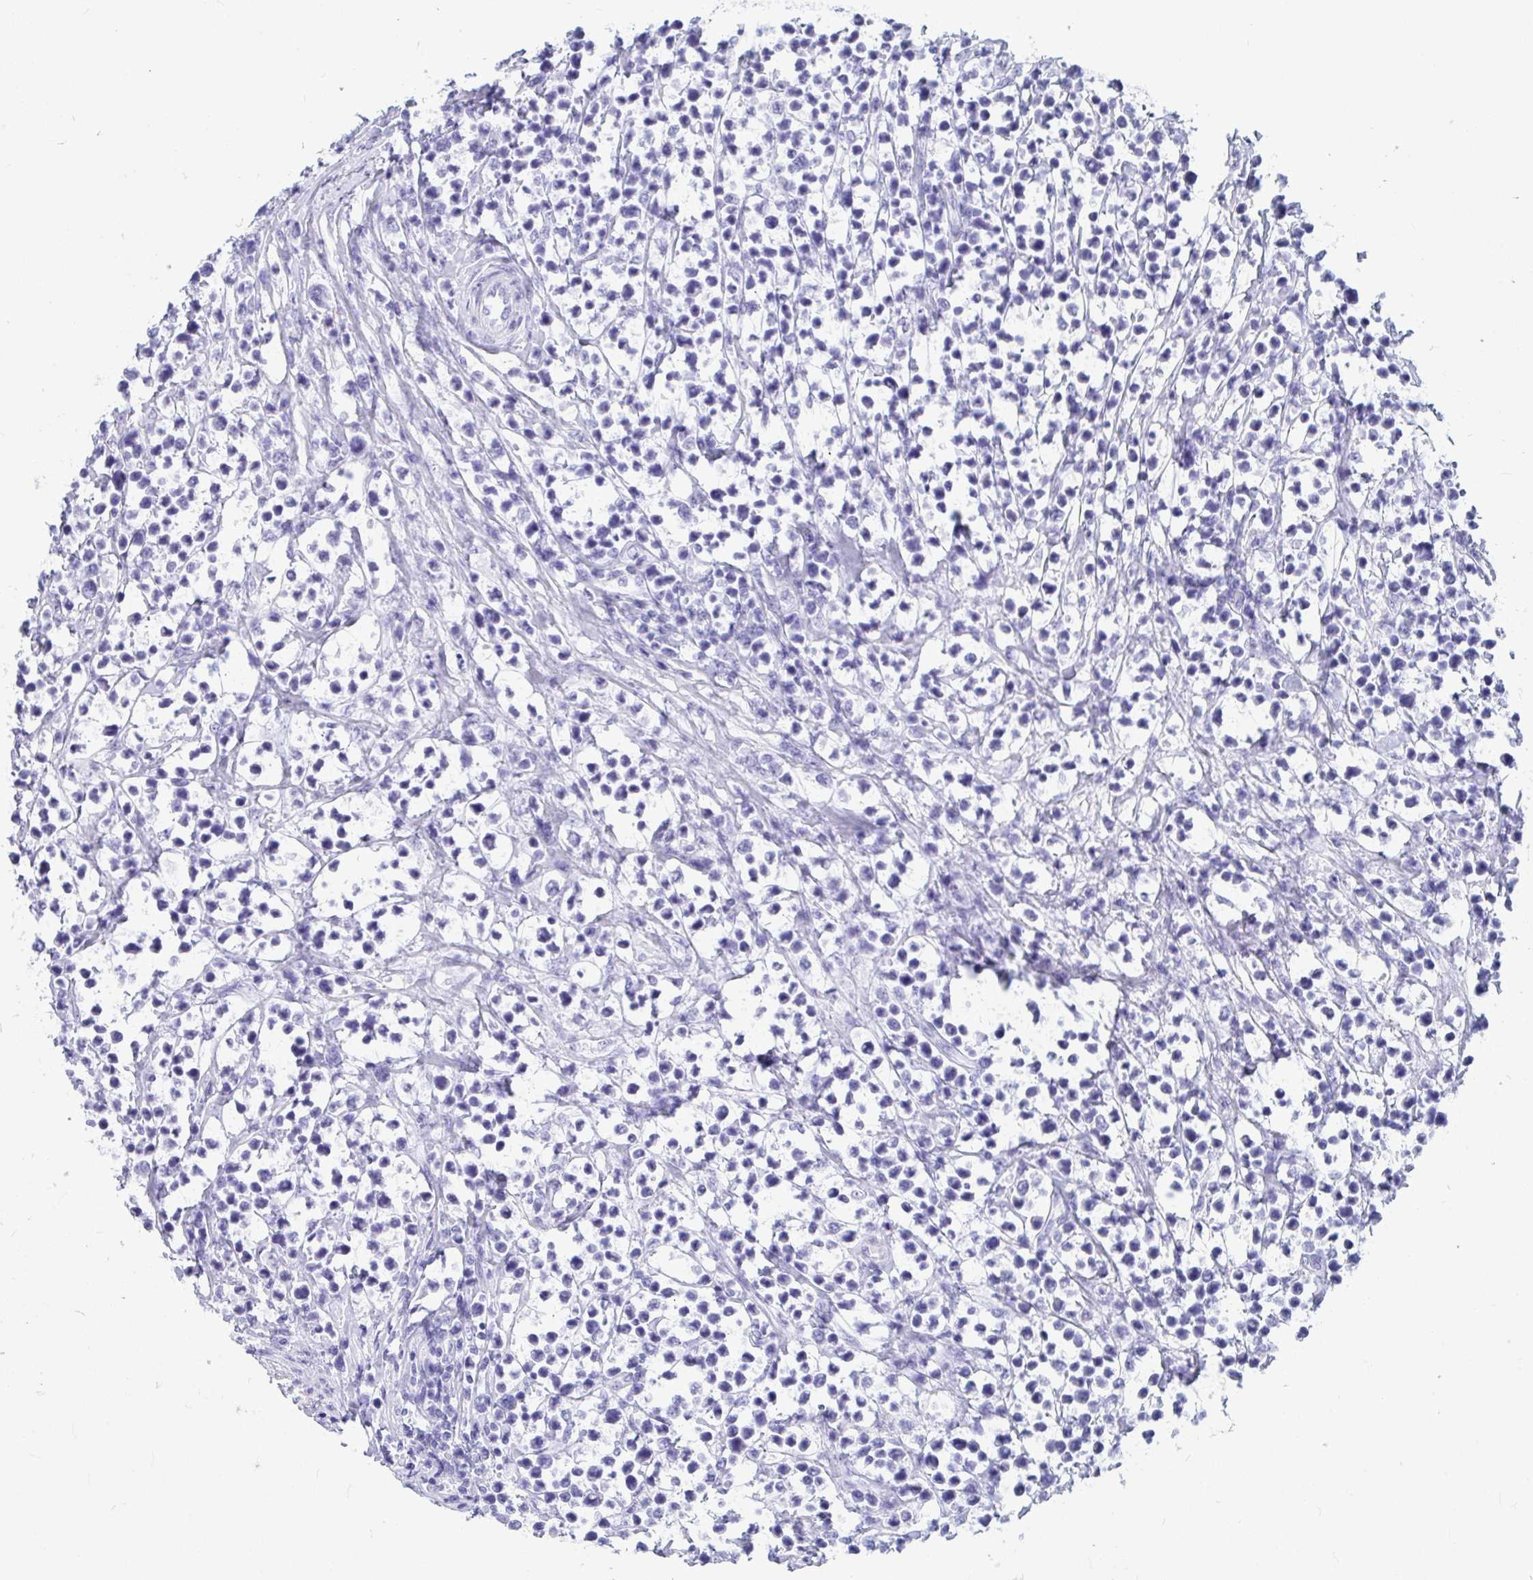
{"staining": {"intensity": "negative", "quantity": "none", "location": "none"}, "tissue": "lymphoma", "cell_type": "Tumor cells", "image_type": "cancer", "snomed": [{"axis": "morphology", "description": "Malignant lymphoma, non-Hodgkin's type, High grade"}, {"axis": "topography", "description": "Soft tissue"}], "caption": "This is a micrograph of immunohistochemistry staining of lymphoma, which shows no positivity in tumor cells.", "gene": "OR5J2", "patient": {"sex": "female", "age": 56}}